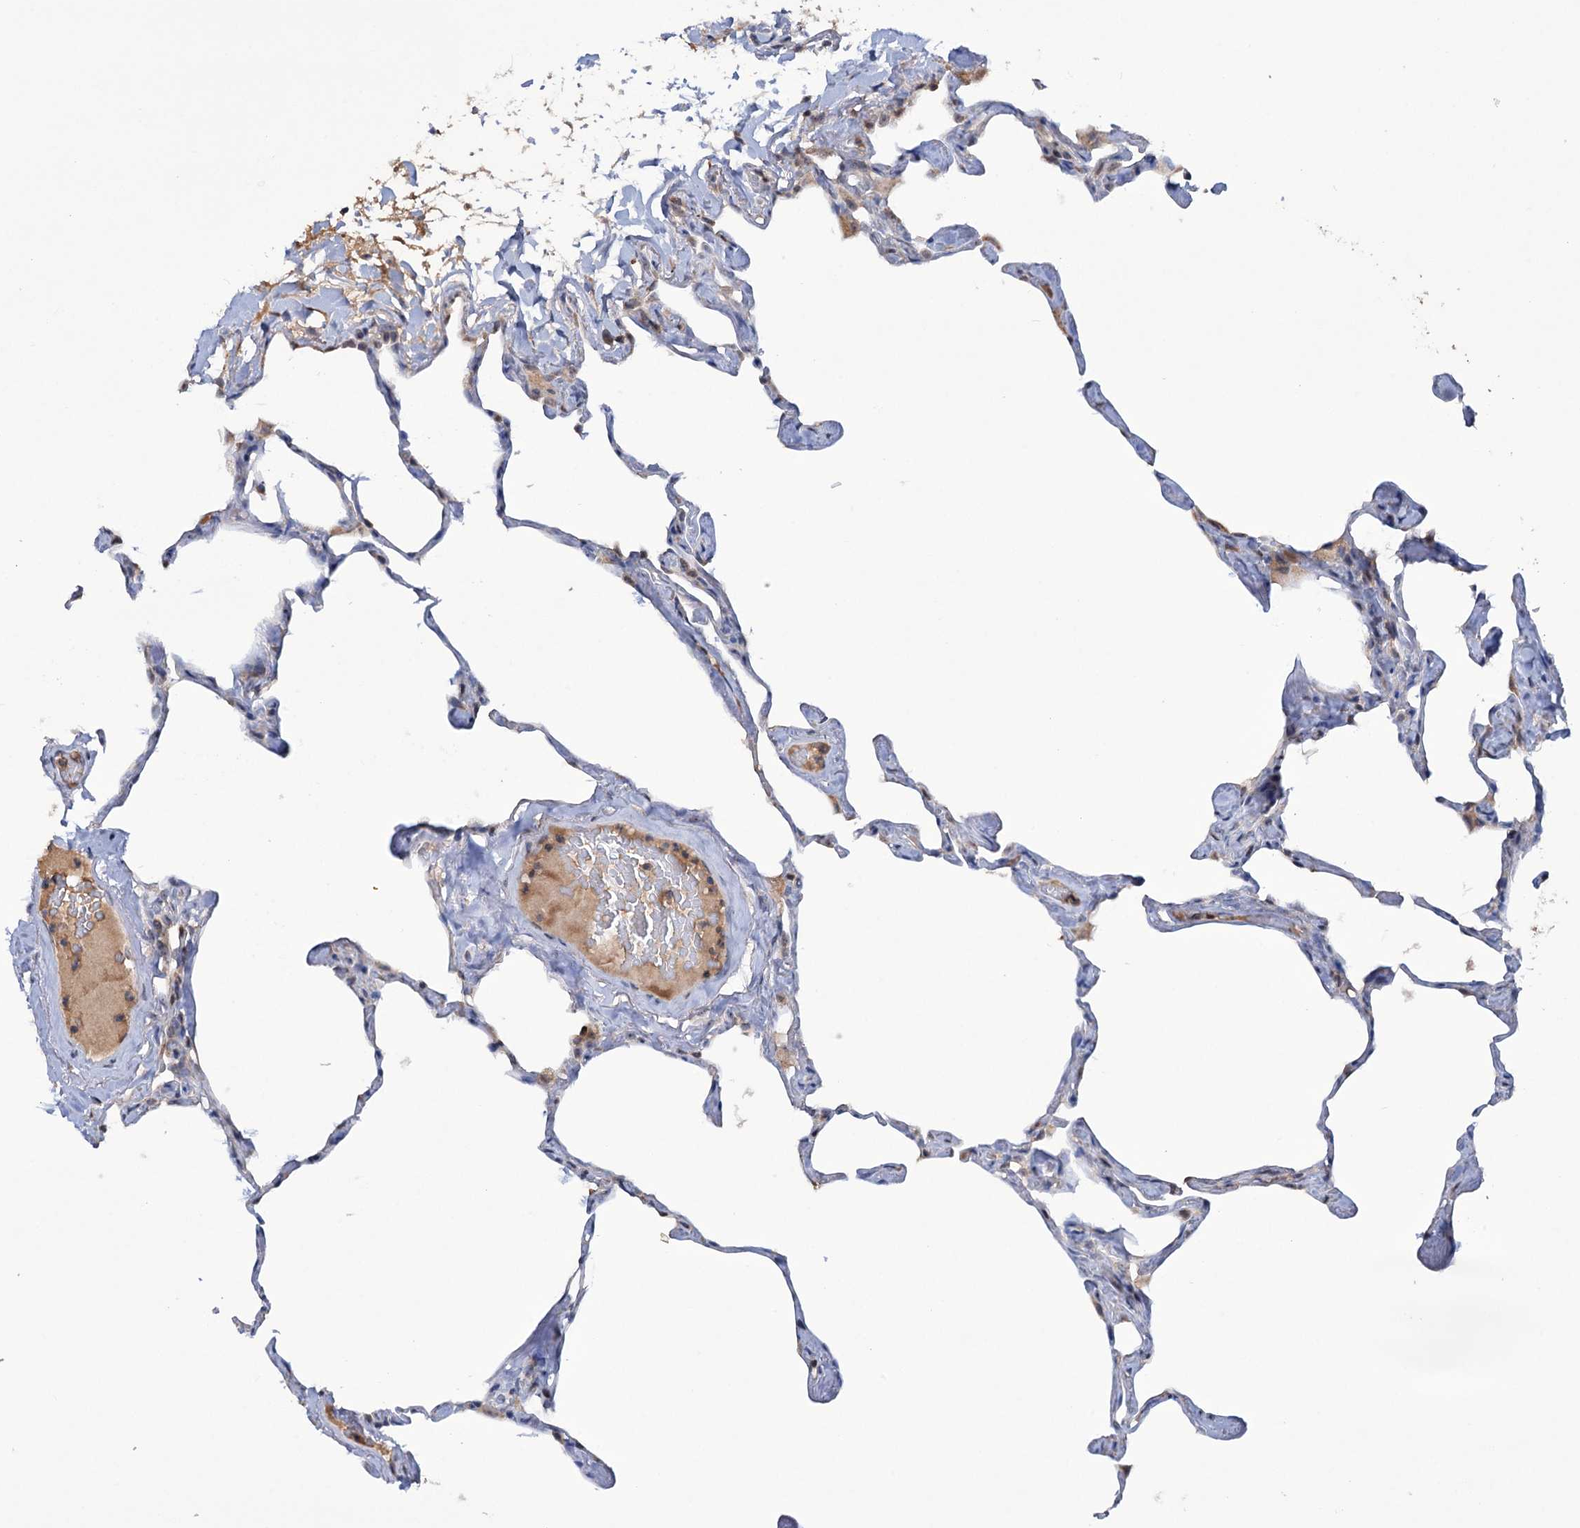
{"staining": {"intensity": "moderate", "quantity": "<25%", "location": "cytoplasmic/membranous"}, "tissue": "lung", "cell_type": "Alveolar cells", "image_type": "normal", "snomed": [{"axis": "morphology", "description": "Normal tissue, NOS"}, {"axis": "topography", "description": "Lung"}], "caption": "Immunohistochemistry photomicrograph of normal human lung stained for a protein (brown), which displays low levels of moderate cytoplasmic/membranous staining in about <25% of alveolar cells.", "gene": "HTR3B", "patient": {"sex": "male", "age": 65}}